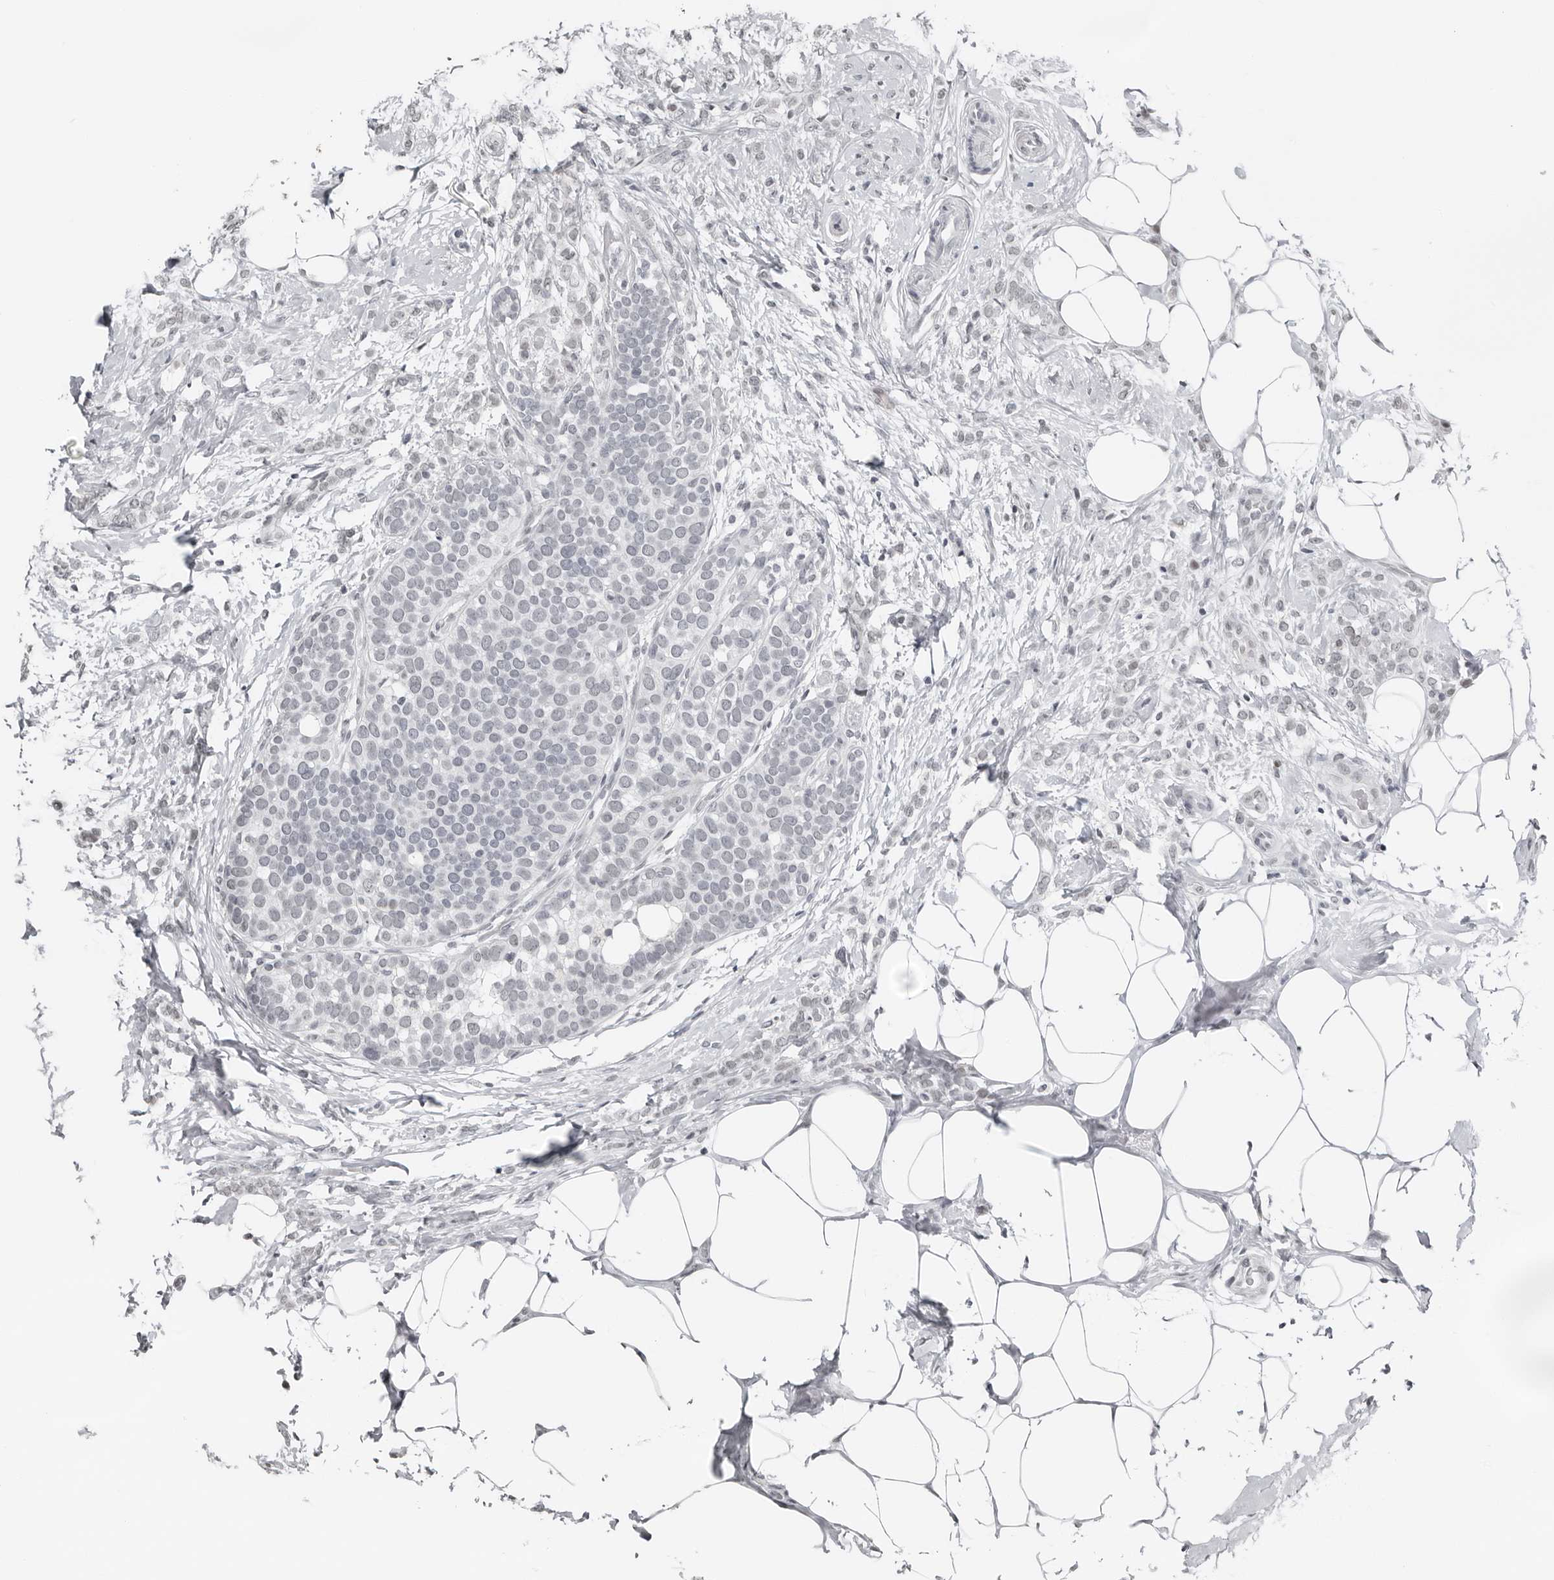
{"staining": {"intensity": "negative", "quantity": "none", "location": "none"}, "tissue": "breast cancer", "cell_type": "Tumor cells", "image_type": "cancer", "snomed": [{"axis": "morphology", "description": "Lobular carcinoma"}, {"axis": "topography", "description": "Breast"}], "caption": "Photomicrograph shows no protein positivity in tumor cells of breast lobular carcinoma tissue.", "gene": "PPP1R42", "patient": {"sex": "female", "age": 50}}